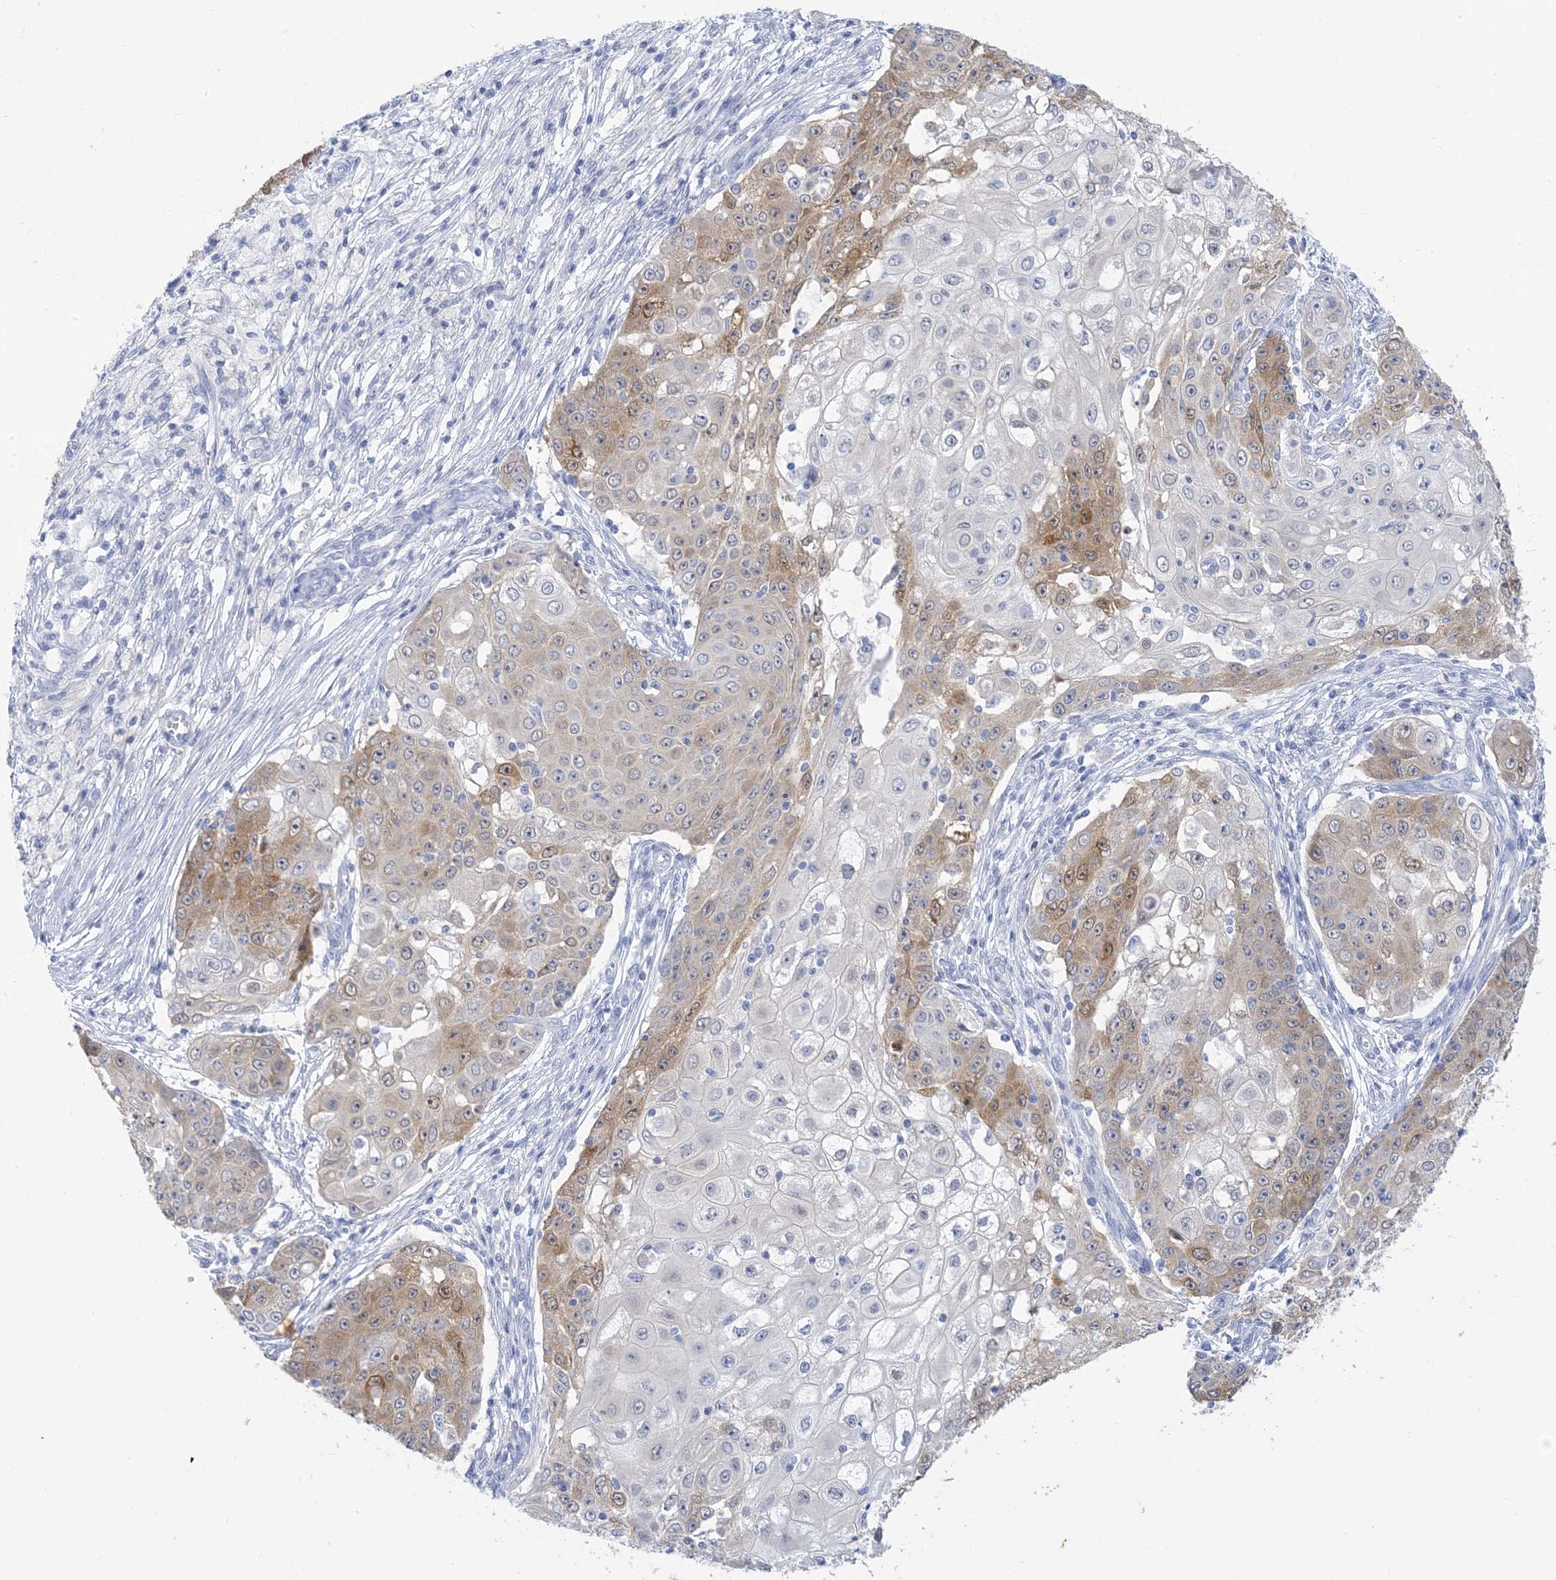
{"staining": {"intensity": "moderate", "quantity": "25%-75%", "location": "cytoplasmic/membranous"}, "tissue": "ovarian cancer", "cell_type": "Tumor cells", "image_type": "cancer", "snomed": [{"axis": "morphology", "description": "Carcinoma, endometroid"}, {"axis": "topography", "description": "Ovary"}], "caption": "A histopathology image of ovarian cancer (endometroid carcinoma) stained for a protein displays moderate cytoplasmic/membranous brown staining in tumor cells. (brown staining indicates protein expression, while blue staining denotes nuclei).", "gene": "SH3YL1", "patient": {"sex": "female", "age": 42}}